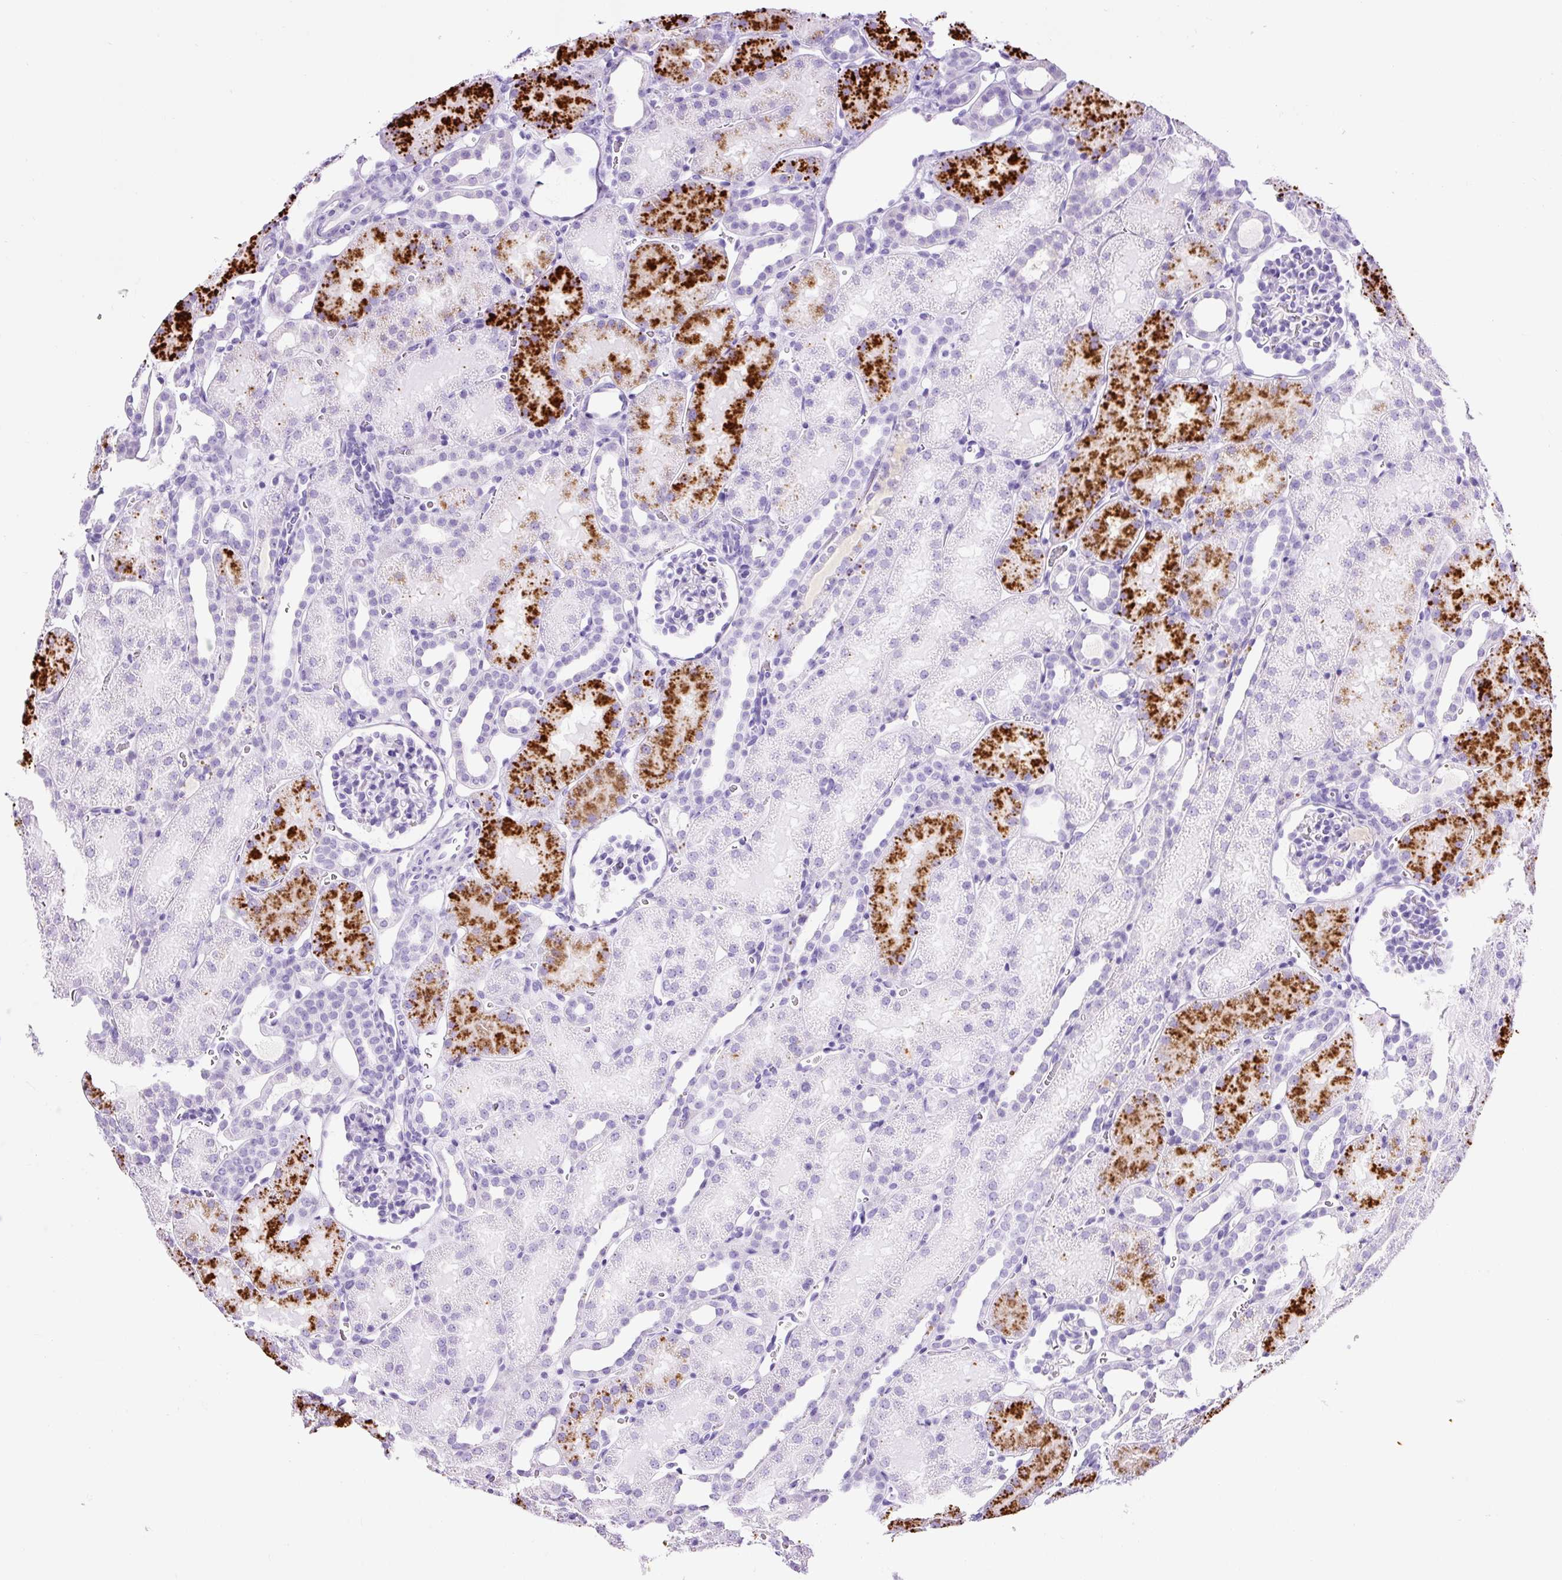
{"staining": {"intensity": "negative", "quantity": "none", "location": "none"}, "tissue": "kidney", "cell_type": "Cells in glomeruli", "image_type": "normal", "snomed": [{"axis": "morphology", "description": "Normal tissue, NOS"}, {"axis": "topography", "description": "Kidney"}], "caption": "Protein analysis of benign kidney shows no significant expression in cells in glomeruli.", "gene": "TMEM200B", "patient": {"sex": "male", "age": 2}}